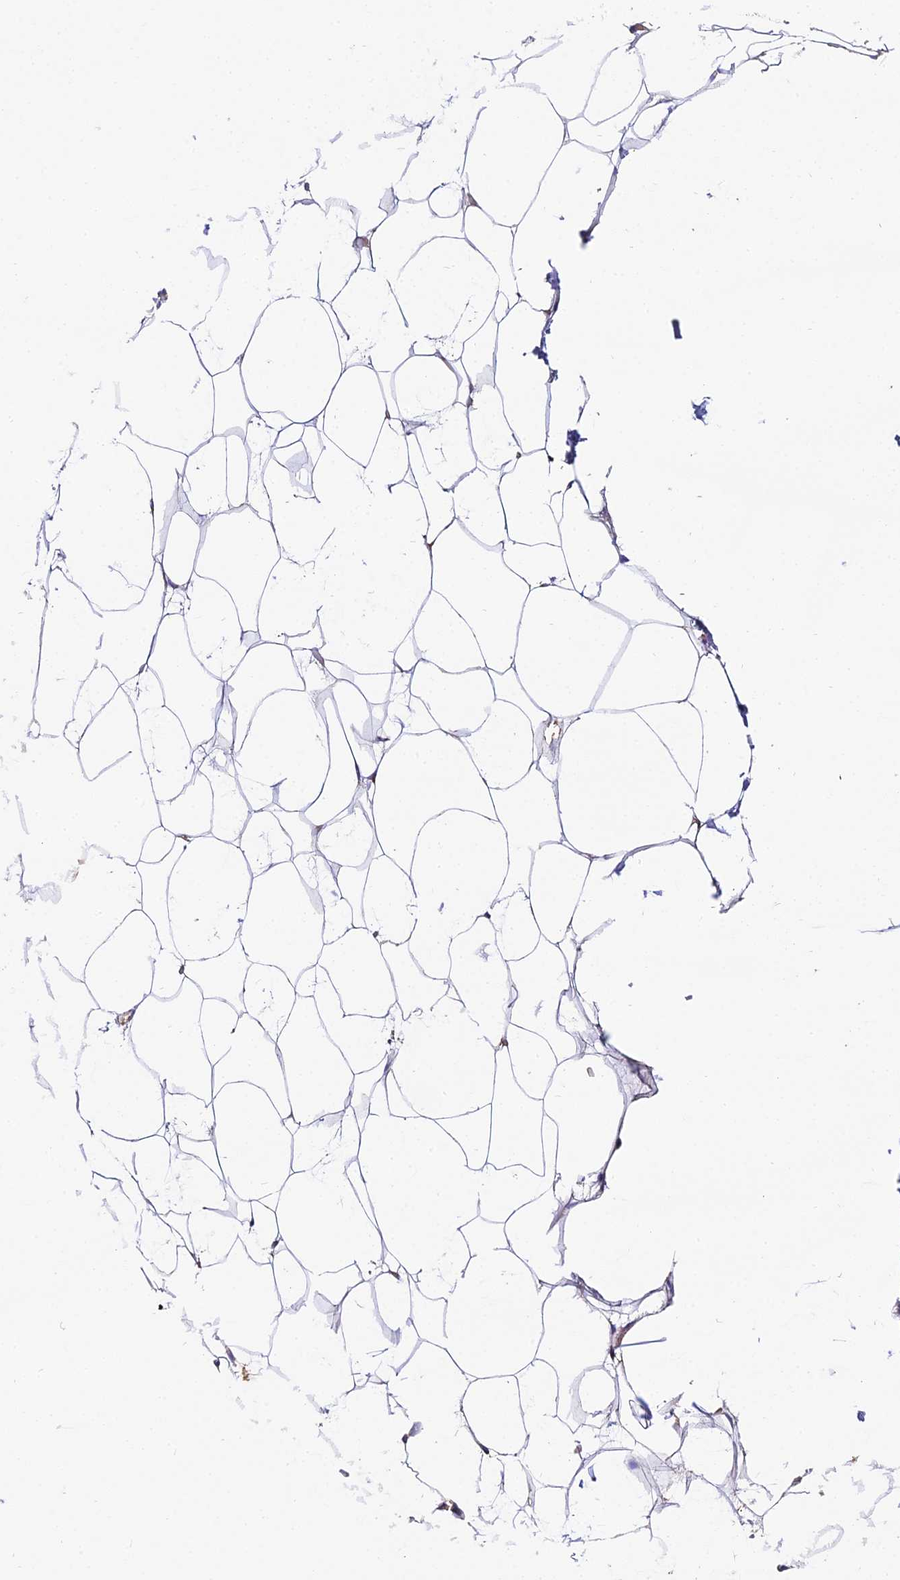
{"staining": {"intensity": "negative", "quantity": "none", "location": "none"}, "tissue": "adipose tissue", "cell_type": "Adipocytes", "image_type": "normal", "snomed": [{"axis": "morphology", "description": "Normal tissue, NOS"}, {"axis": "topography", "description": "Breast"}, {"axis": "topography", "description": "Adipose tissue"}], "caption": "Adipocytes are negative for protein expression in benign human adipose tissue. (Brightfield microscopy of DAB immunohistochemistry at high magnification).", "gene": "OCIAD1", "patient": {"sex": "female", "age": 25}}